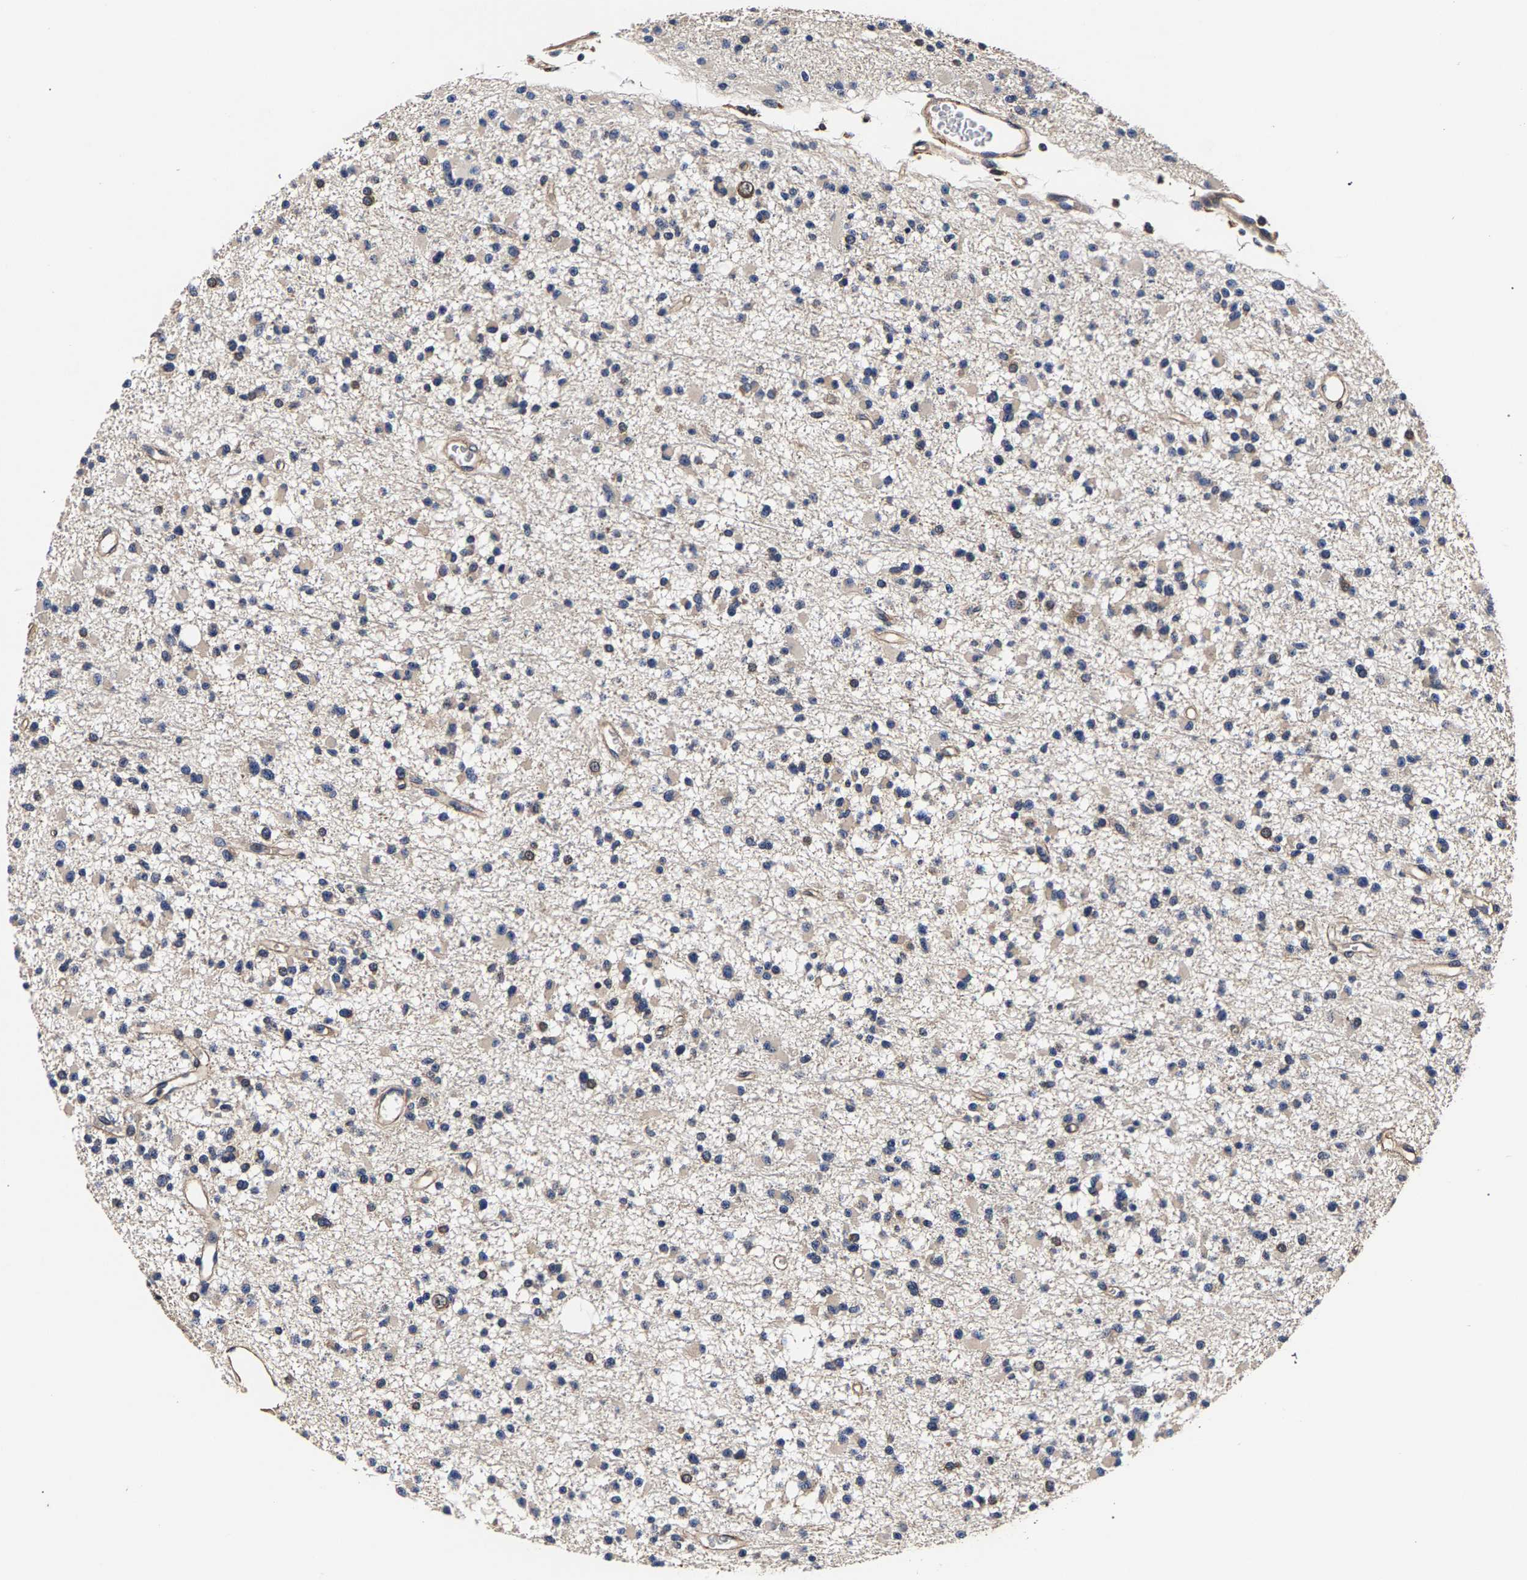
{"staining": {"intensity": "negative", "quantity": "none", "location": "none"}, "tissue": "glioma", "cell_type": "Tumor cells", "image_type": "cancer", "snomed": [{"axis": "morphology", "description": "Glioma, malignant, Low grade"}, {"axis": "topography", "description": "Brain"}], "caption": "Immunohistochemical staining of glioma displays no significant staining in tumor cells. The staining was performed using DAB to visualize the protein expression in brown, while the nuclei were stained in blue with hematoxylin (Magnification: 20x).", "gene": "MARCHF7", "patient": {"sex": "female", "age": 22}}